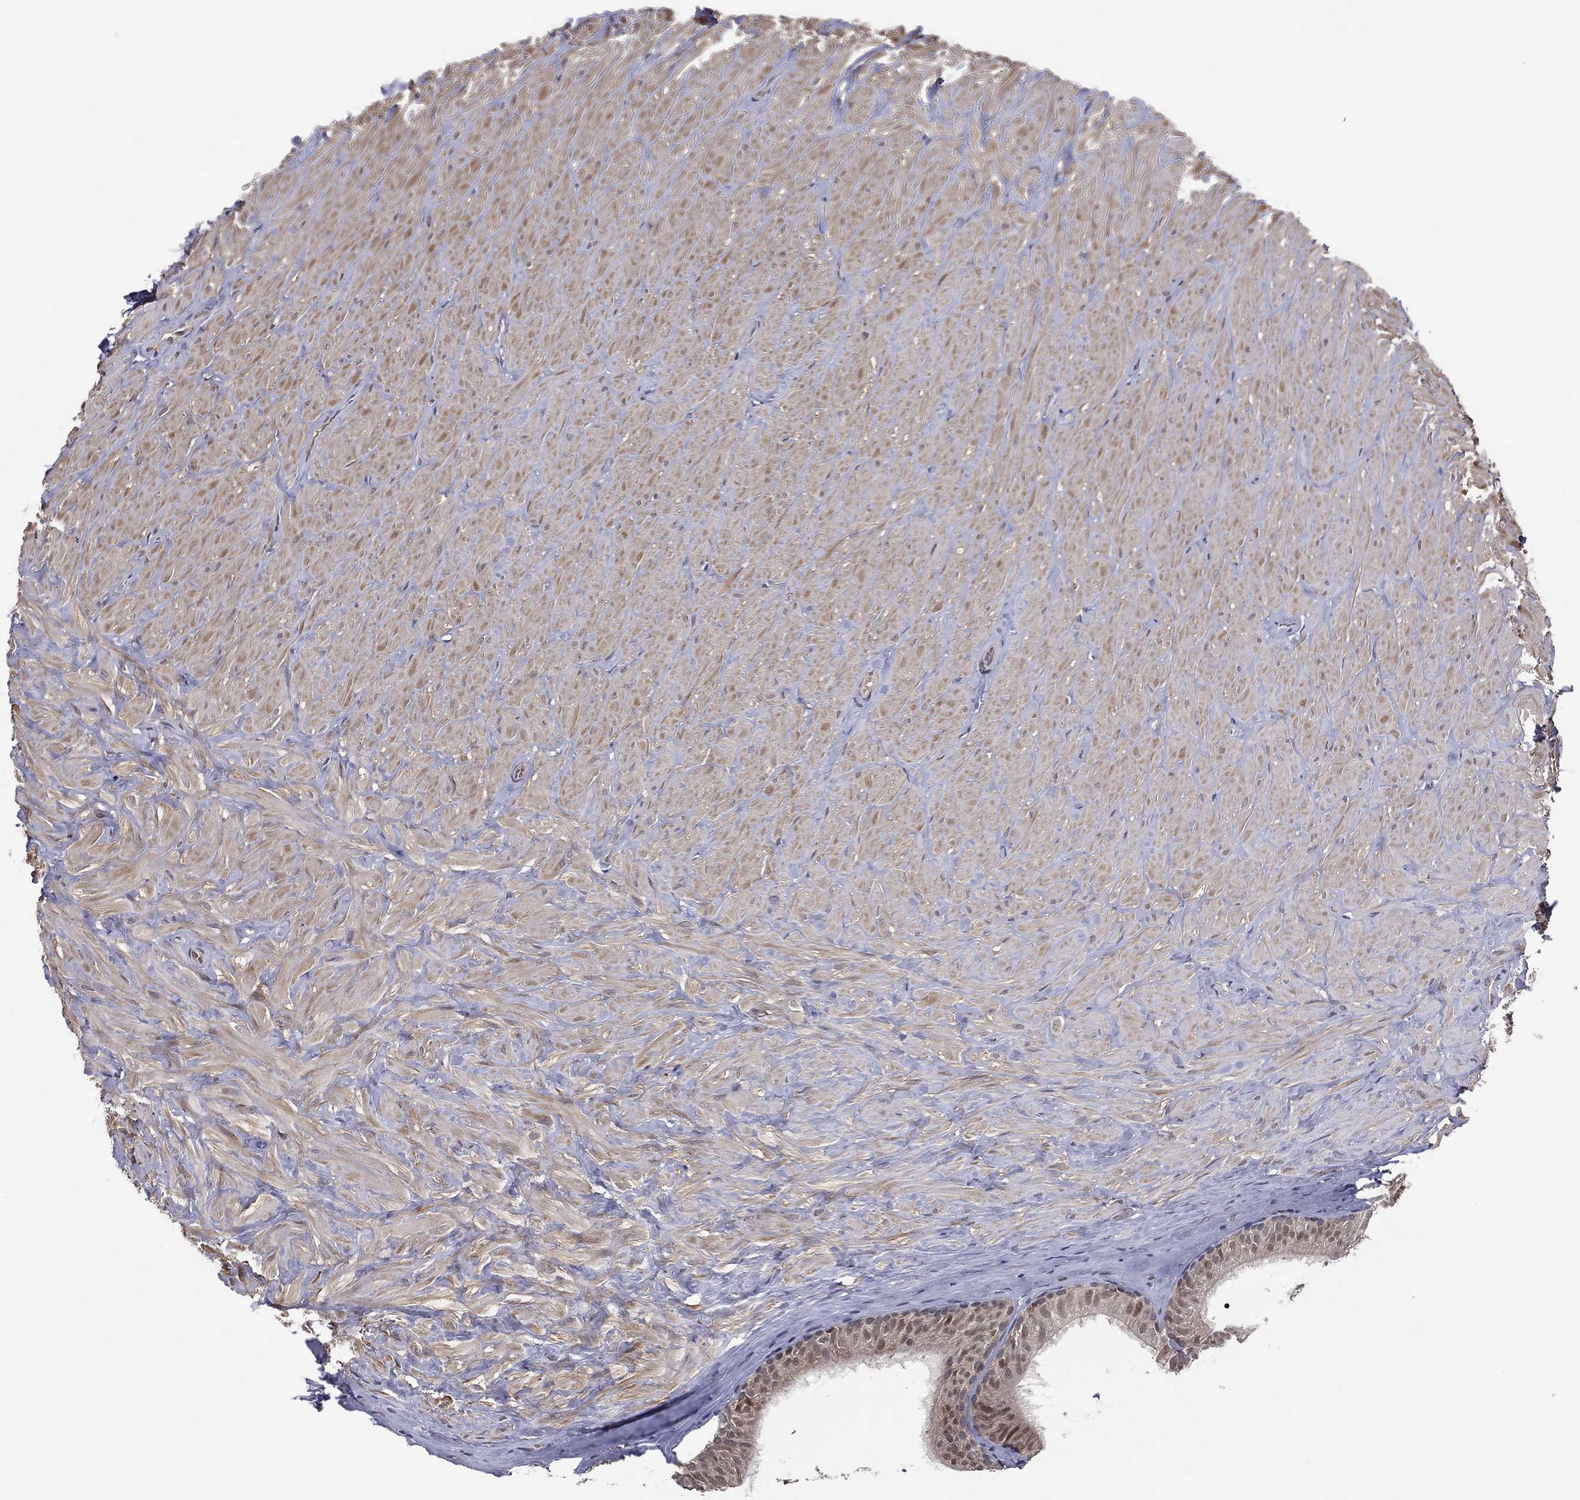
{"staining": {"intensity": "moderate", "quantity": "<25%", "location": "cytoplasmic/membranous,nuclear"}, "tissue": "epididymis", "cell_type": "Glandular cells", "image_type": "normal", "snomed": [{"axis": "morphology", "description": "Normal tissue, NOS"}, {"axis": "topography", "description": "Epididymis"}], "caption": "This photomicrograph displays immunohistochemistry staining of unremarkable epididymis, with low moderate cytoplasmic/membranous,nuclear positivity in about <25% of glandular cells.", "gene": "ICOSLG", "patient": {"sex": "male", "age": 32}}